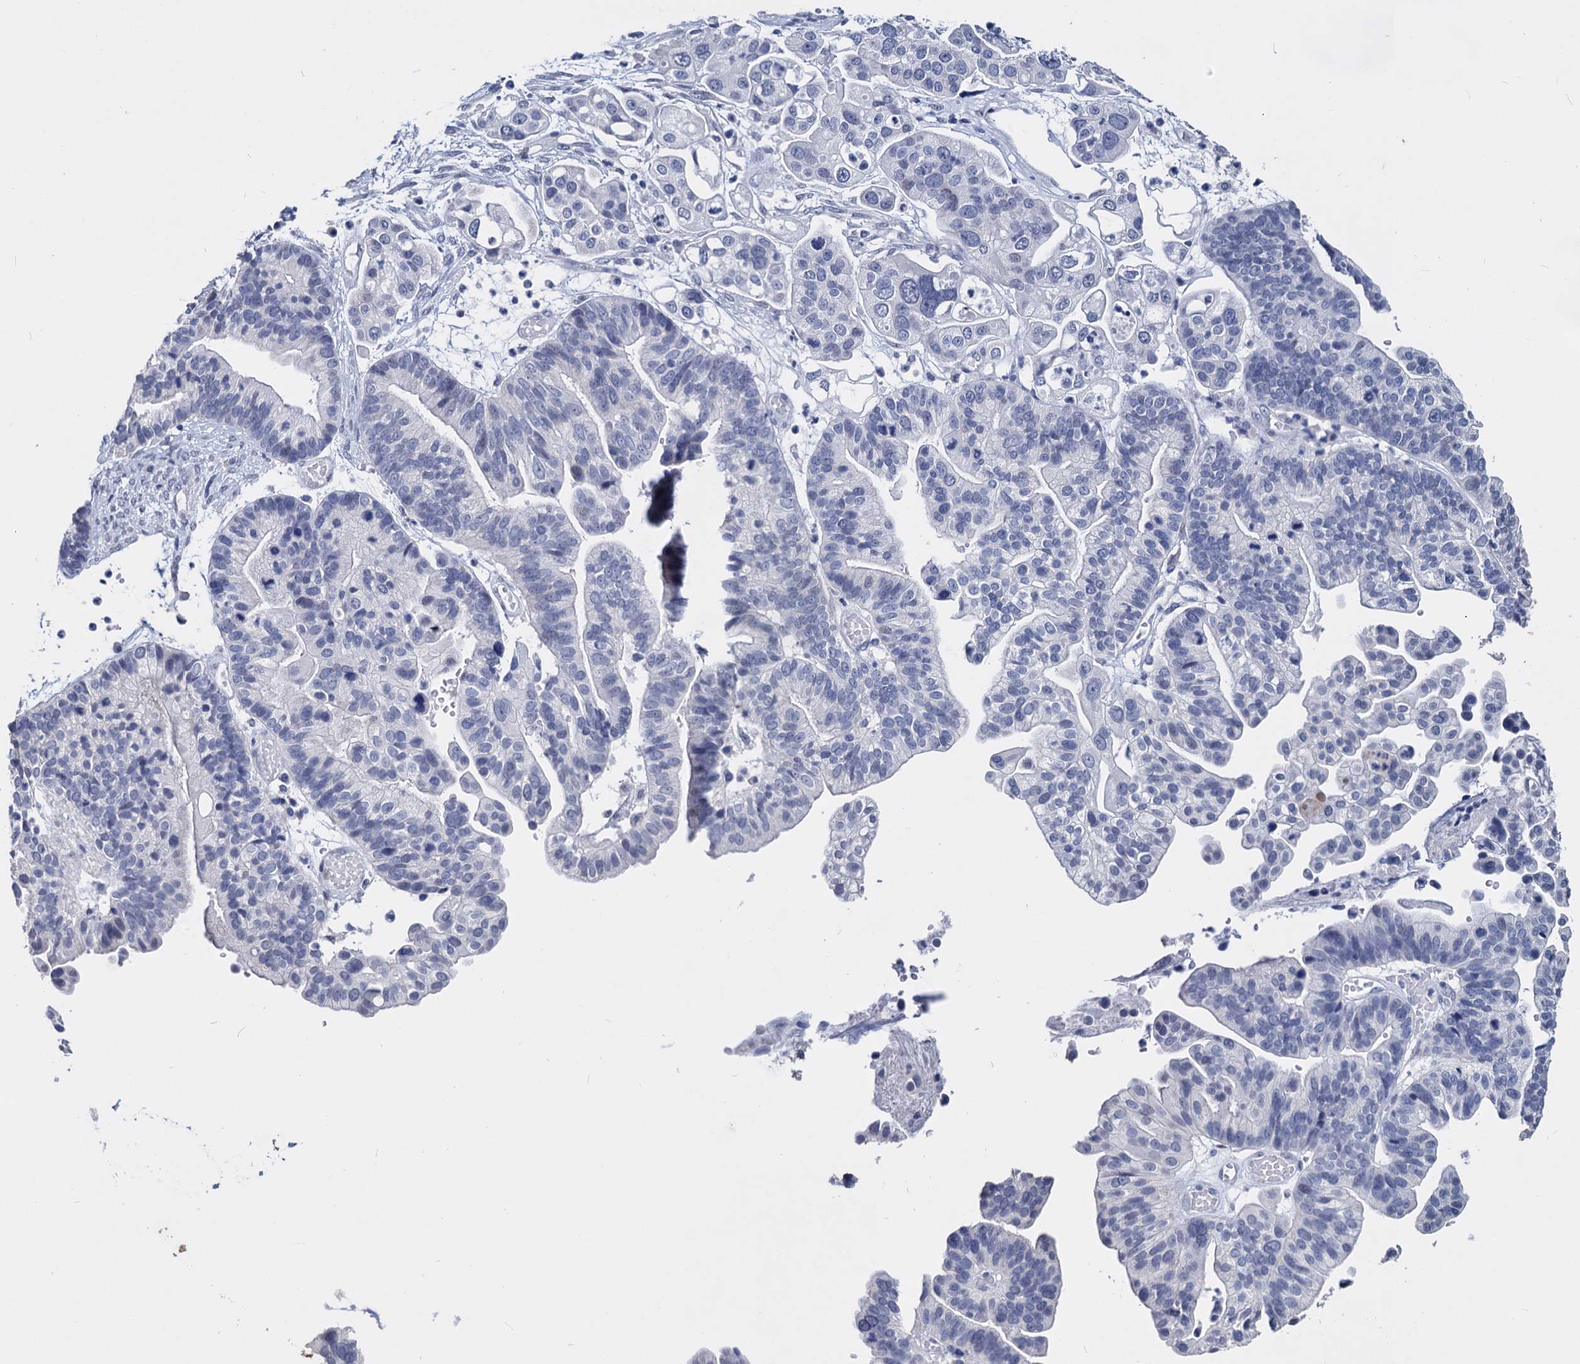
{"staining": {"intensity": "negative", "quantity": "none", "location": "none"}, "tissue": "ovarian cancer", "cell_type": "Tumor cells", "image_type": "cancer", "snomed": [{"axis": "morphology", "description": "Cystadenocarcinoma, serous, NOS"}, {"axis": "topography", "description": "Ovary"}], "caption": "This is an IHC image of ovarian serous cystadenocarcinoma. There is no positivity in tumor cells.", "gene": "MAGEA4", "patient": {"sex": "female", "age": 56}}